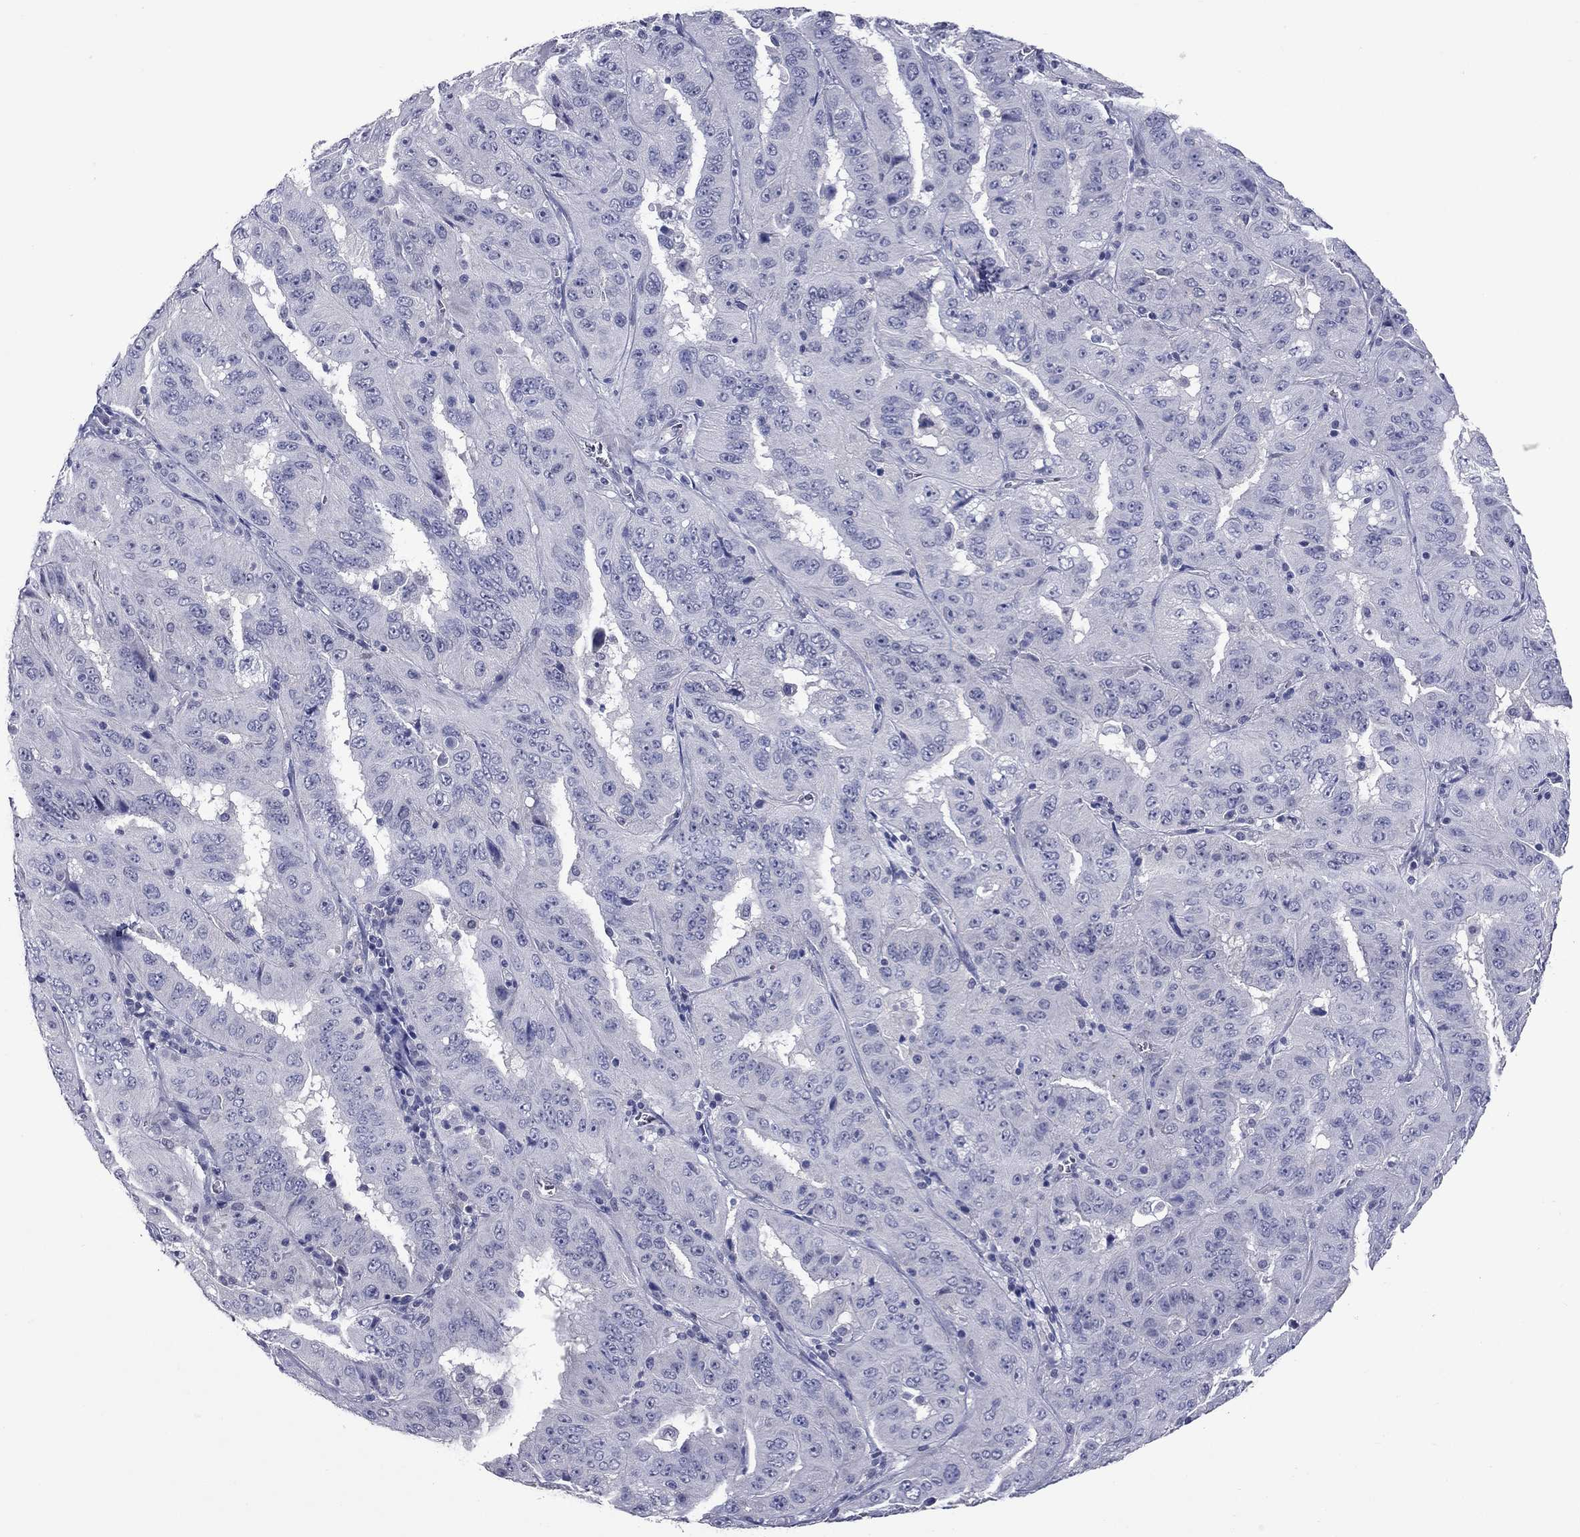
{"staining": {"intensity": "negative", "quantity": "none", "location": "none"}, "tissue": "pancreatic cancer", "cell_type": "Tumor cells", "image_type": "cancer", "snomed": [{"axis": "morphology", "description": "Adenocarcinoma, NOS"}, {"axis": "topography", "description": "Pancreas"}], "caption": "Immunohistochemistry of pancreatic adenocarcinoma reveals no staining in tumor cells.", "gene": "SHOC2", "patient": {"sex": "male", "age": 63}}